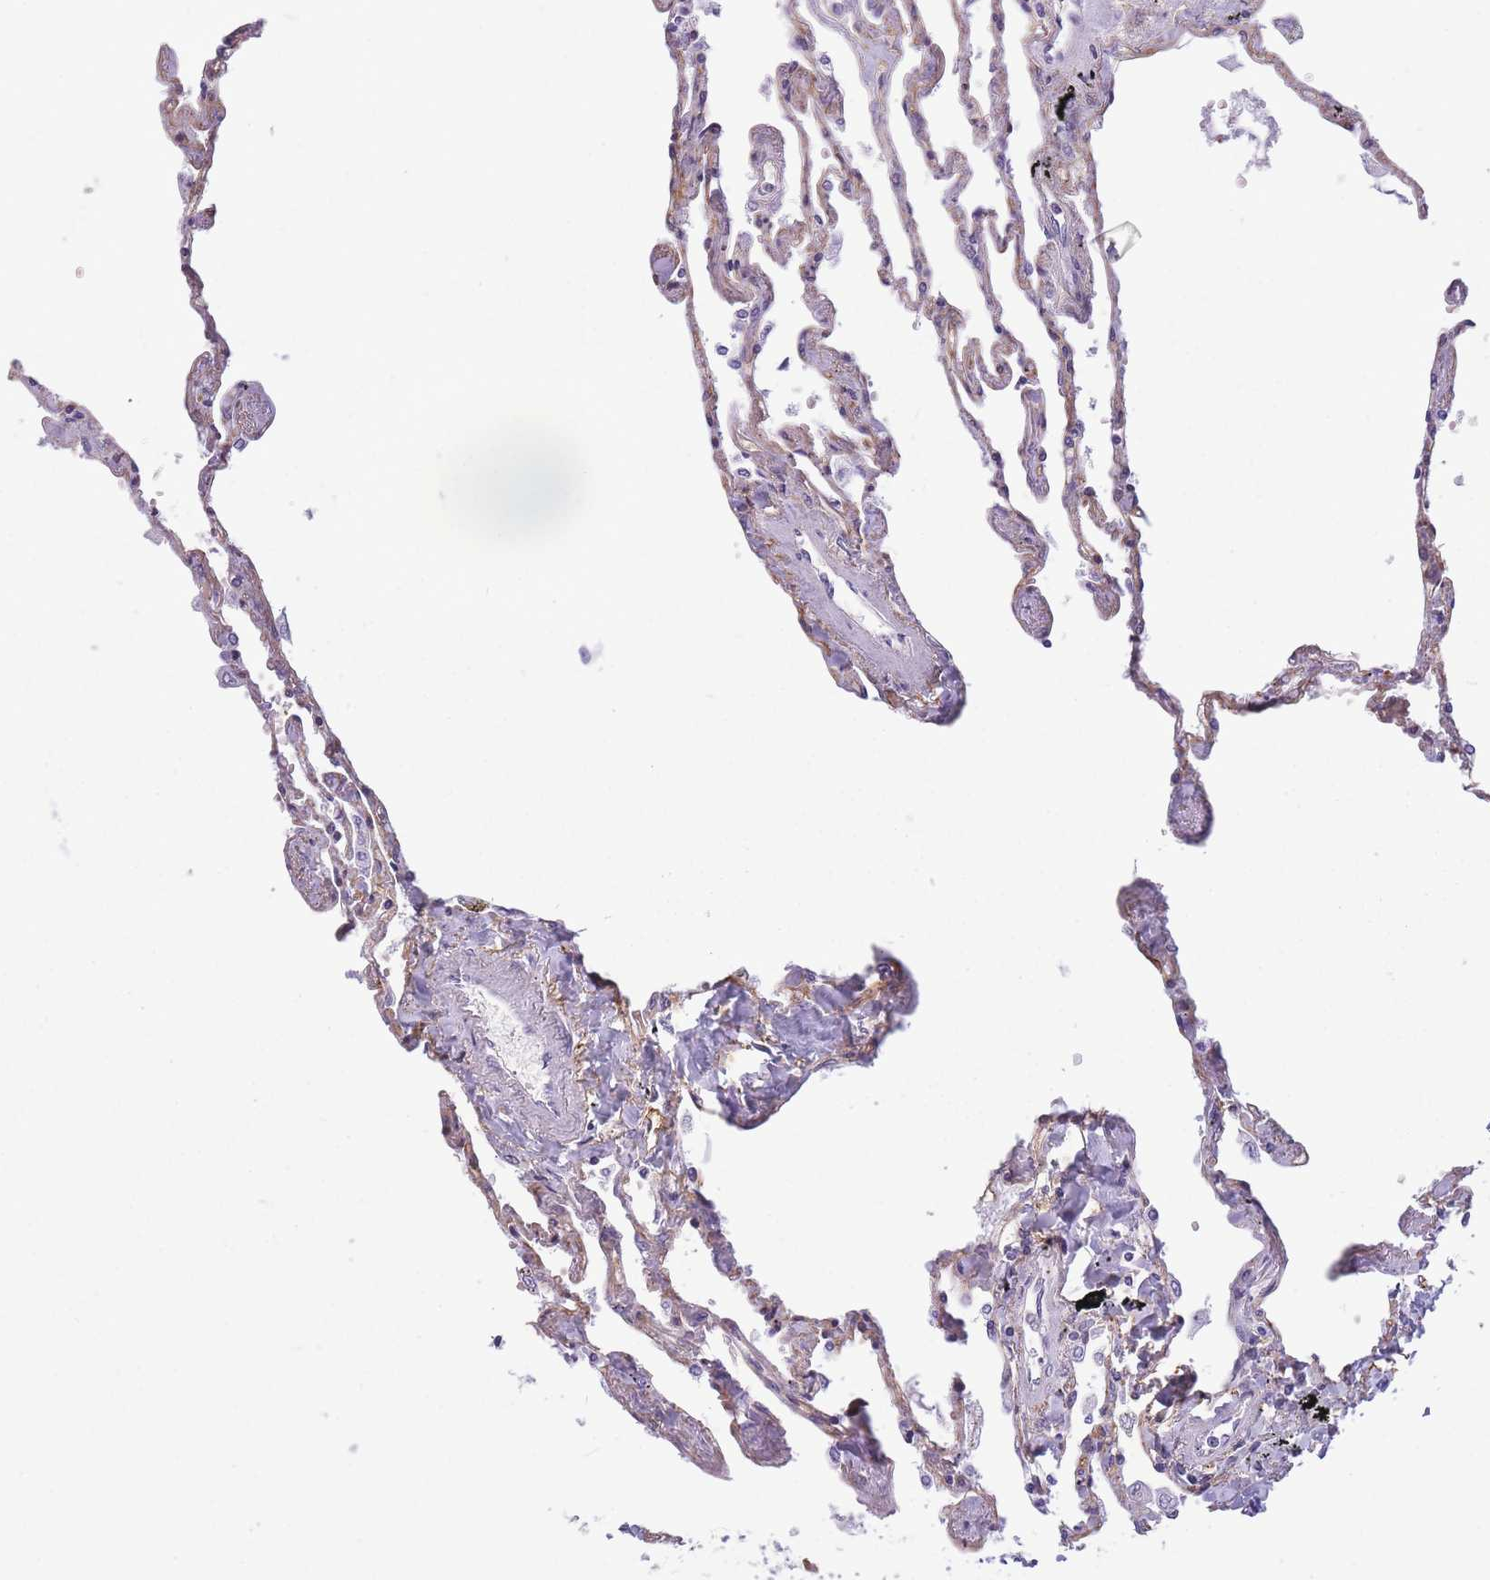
{"staining": {"intensity": "weak", "quantity": "25%-75%", "location": "cytoplasmic/membranous"}, "tissue": "lung", "cell_type": "Alveolar cells", "image_type": "normal", "snomed": [{"axis": "morphology", "description": "Normal tissue, NOS"}, {"axis": "topography", "description": "Lung"}], "caption": "Weak cytoplasmic/membranous expression is identified in about 25%-75% of alveolar cells in benign lung. Using DAB (brown) and hematoxylin (blue) stains, captured at high magnification using brightfield microscopy.", "gene": "ADD1", "patient": {"sex": "female", "age": 67}}